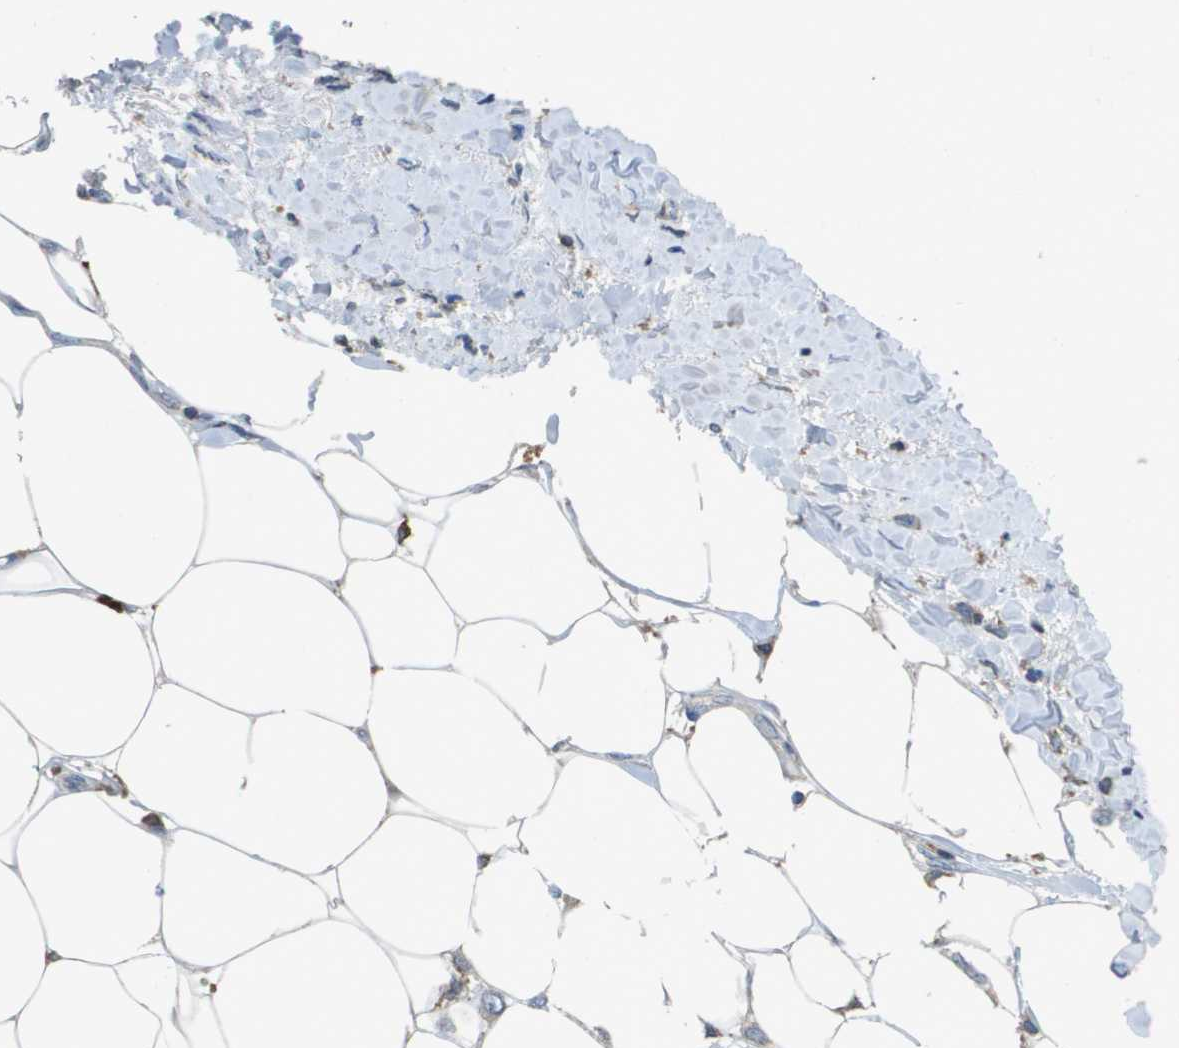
{"staining": {"intensity": "weak", "quantity": "25%-75%", "location": "cytoplasmic/membranous"}, "tissue": "breast cancer", "cell_type": "Tumor cells", "image_type": "cancer", "snomed": [{"axis": "morphology", "description": "Lobular carcinoma"}, {"axis": "topography", "description": "Breast"}], "caption": "This is a micrograph of immunohistochemistry staining of breast lobular carcinoma, which shows weak staining in the cytoplasmic/membranous of tumor cells.", "gene": "CLCA4", "patient": {"sex": "female", "age": 51}}